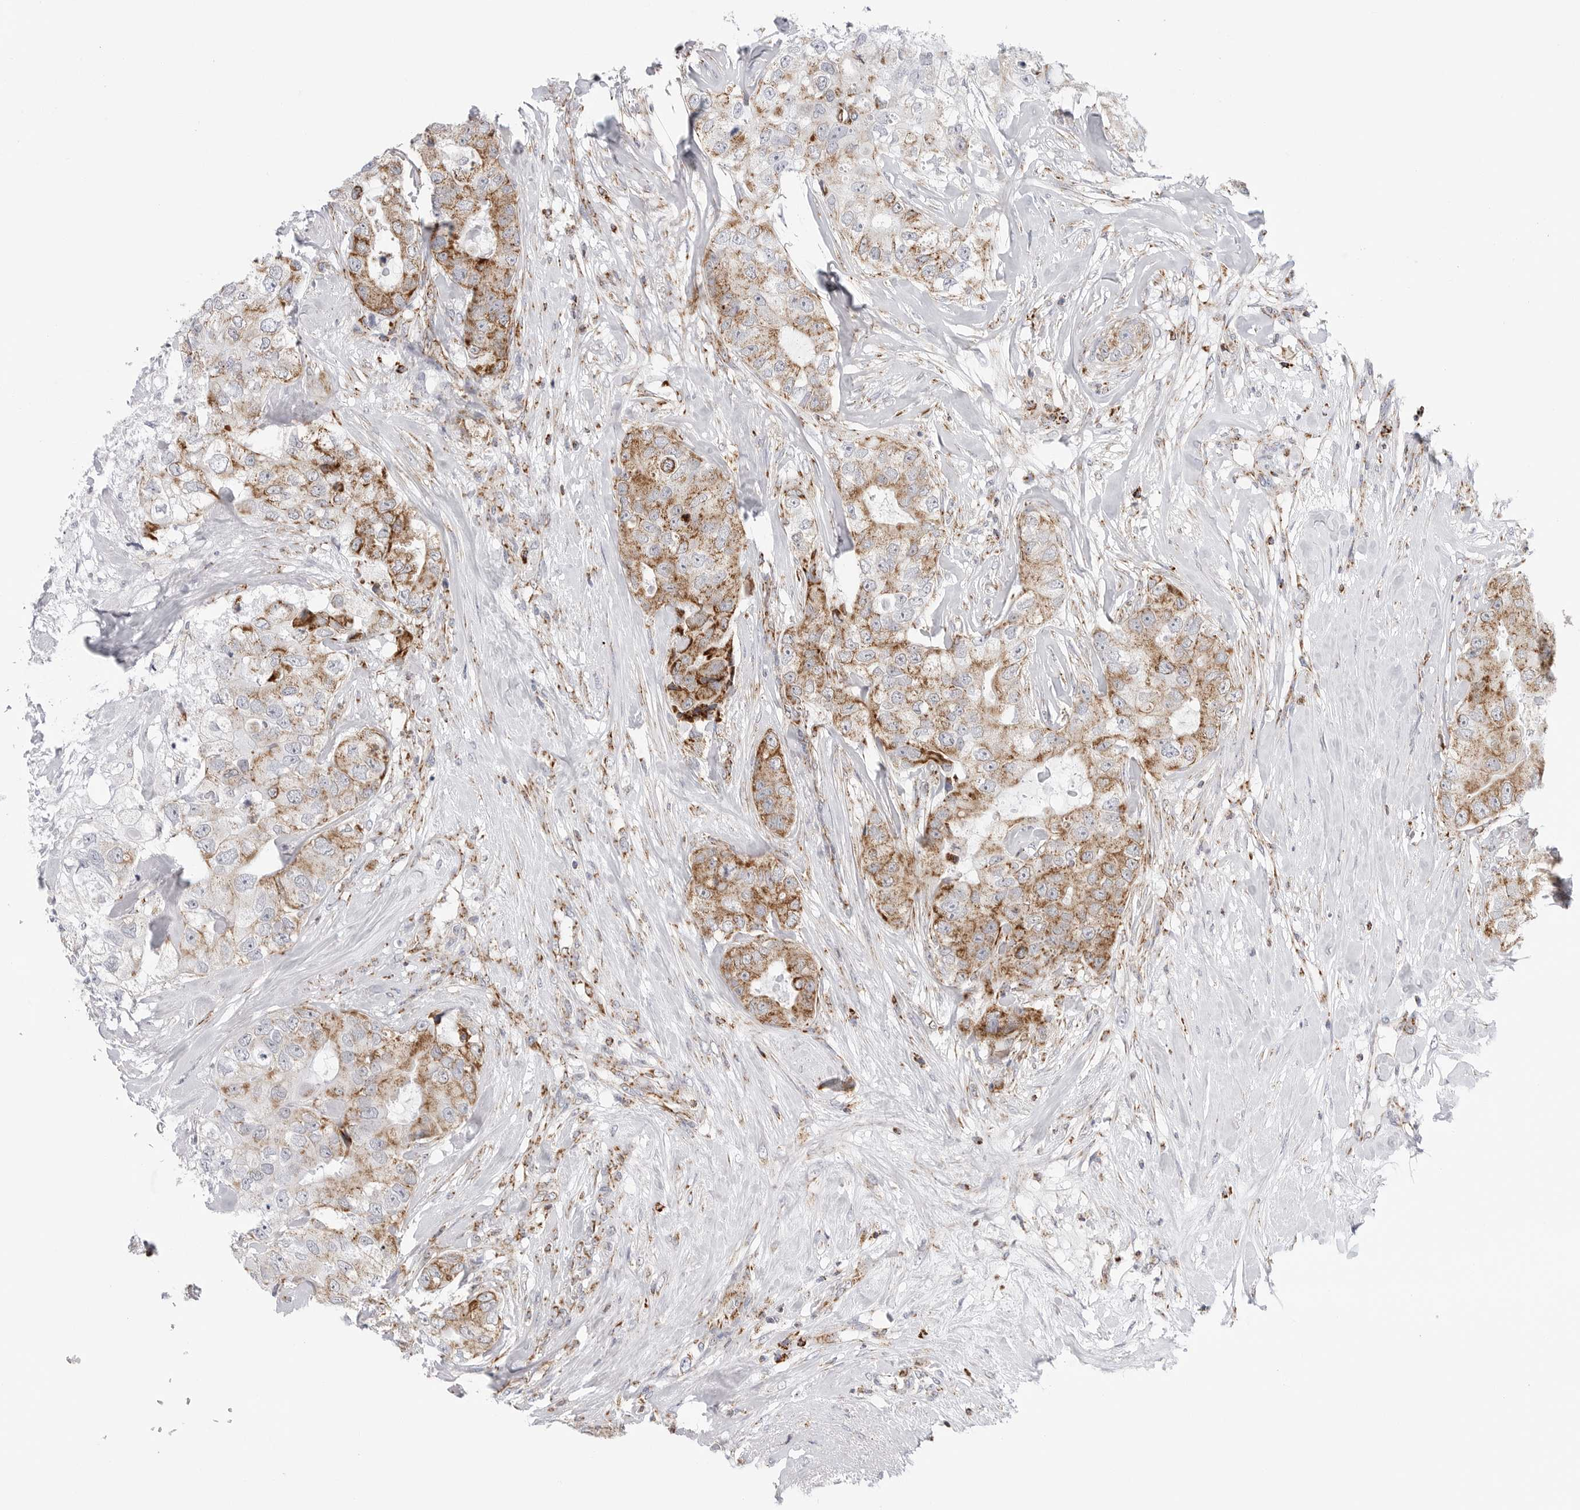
{"staining": {"intensity": "moderate", "quantity": "25%-75%", "location": "cytoplasmic/membranous"}, "tissue": "breast cancer", "cell_type": "Tumor cells", "image_type": "cancer", "snomed": [{"axis": "morphology", "description": "Duct carcinoma"}, {"axis": "topography", "description": "Breast"}], "caption": "Human breast cancer stained for a protein (brown) displays moderate cytoplasmic/membranous positive staining in approximately 25%-75% of tumor cells.", "gene": "ATP5IF1", "patient": {"sex": "female", "age": 62}}